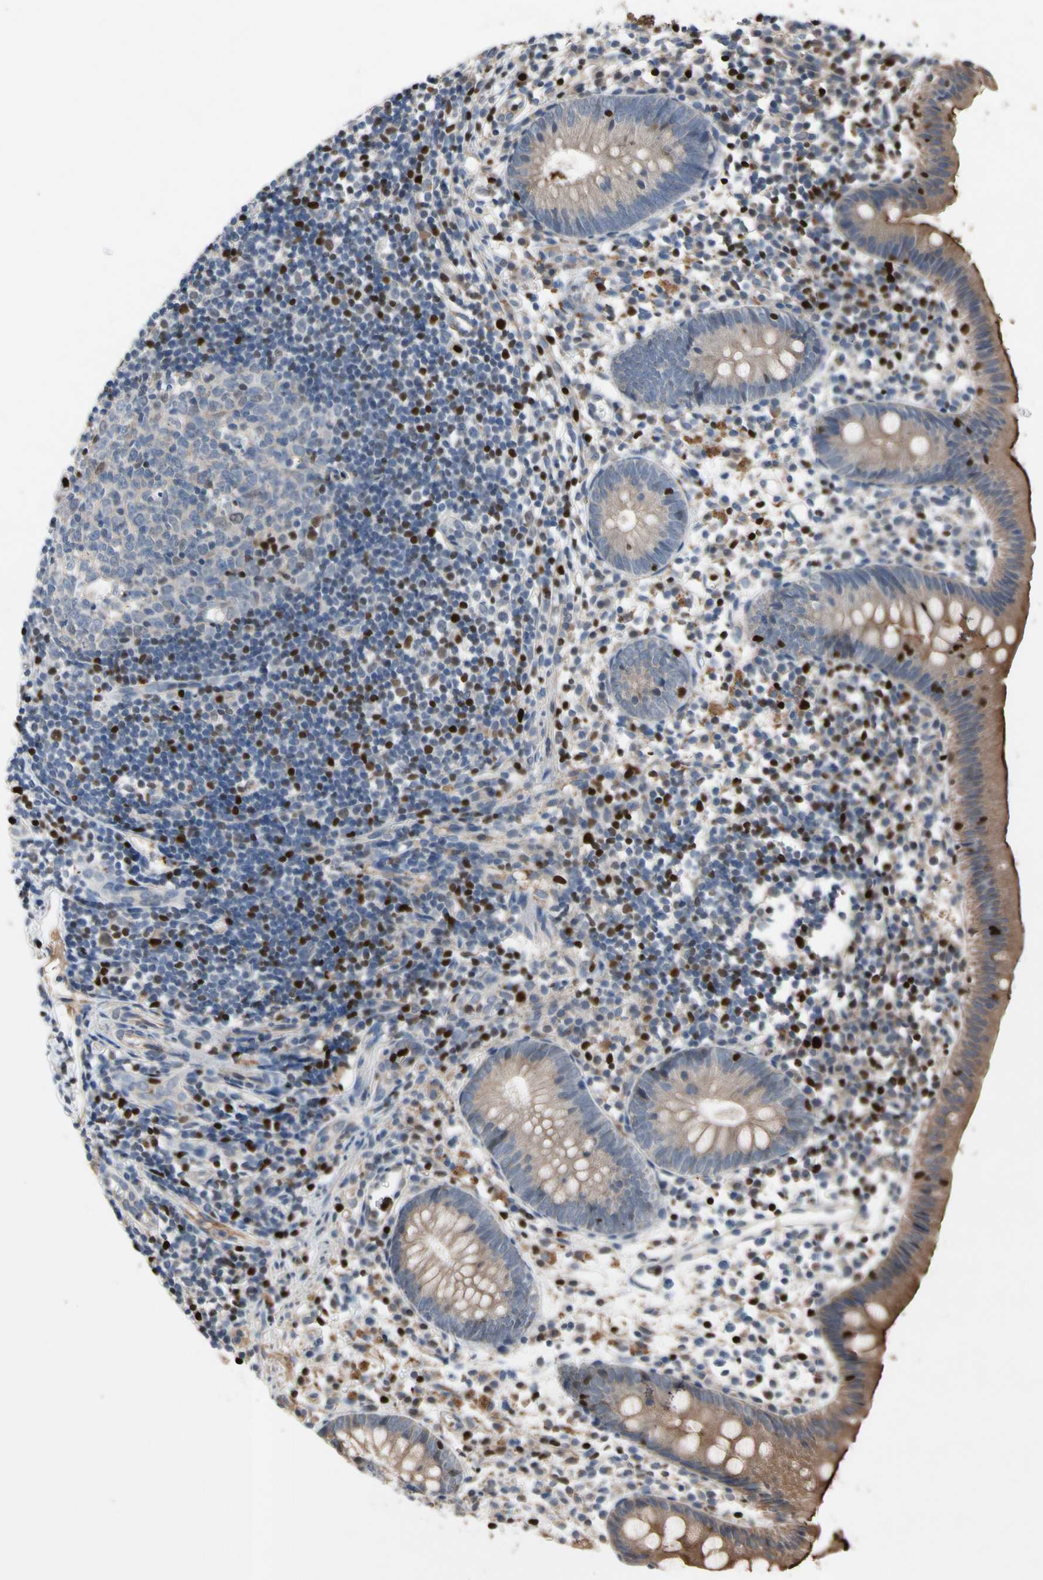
{"staining": {"intensity": "weak", "quantity": ">75%", "location": "cytoplasmic/membranous"}, "tissue": "appendix", "cell_type": "Glandular cells", "image_type": "normal", "snomed": [{"axis": "morphology", "description": "Normal tissue, NOS"}, {"axis": "topography", "description": "Appendix"}], "caption": "DAB (3,3'-diaminobenzidine) immunohistochemical staining of normal appendix demonstrates weak cytoplasmic/membranous protein expression in approximately >75% of glandular cells.", "gene": "TBX21", "patient": {"sex": "female", "age": 20}}